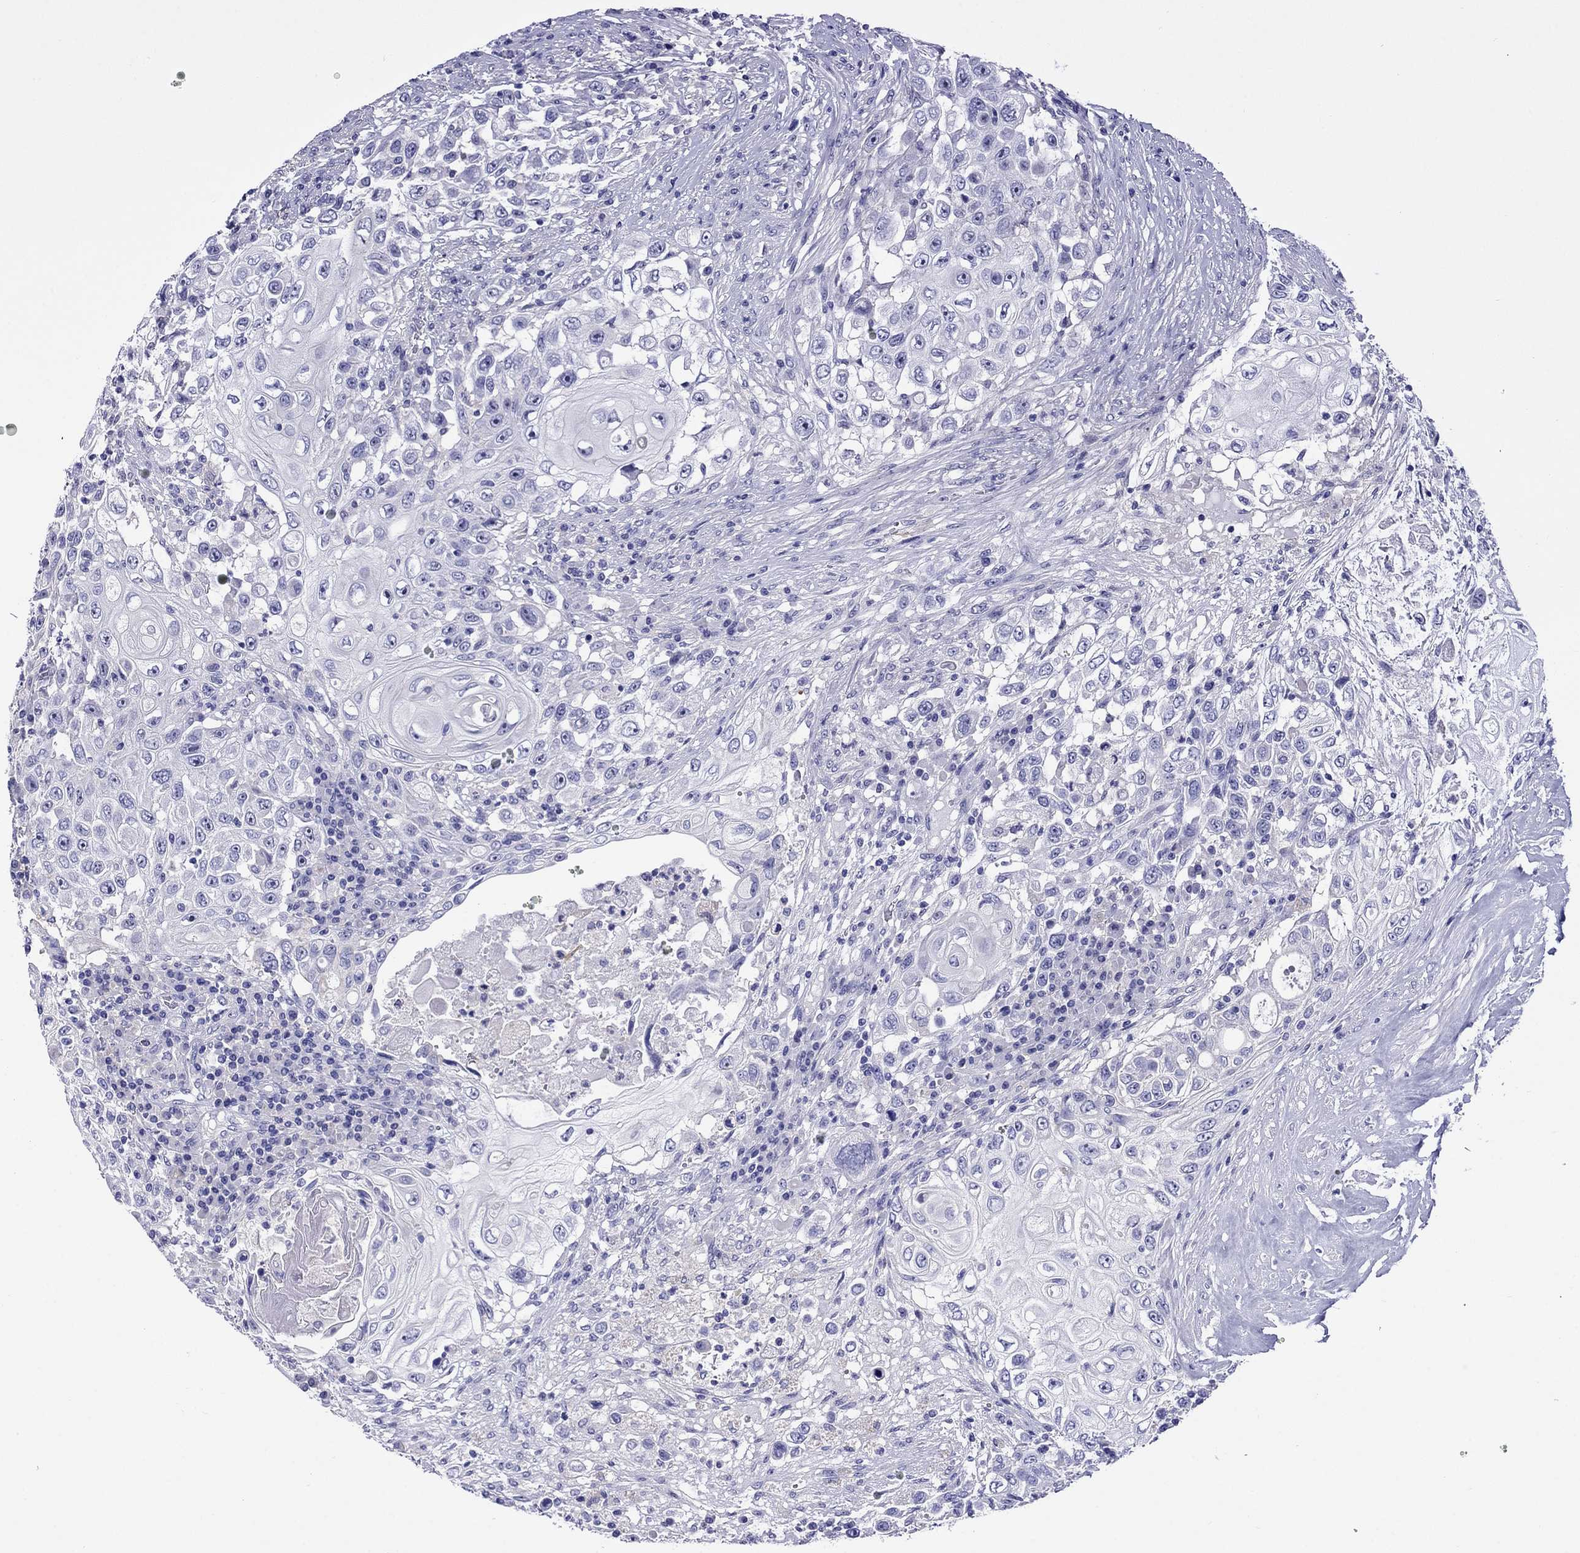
{"staining": {"intensity": "negative", "quantity": "none", "location": "none"}, "tissue": "urothelial cancer", "cell_type": "Tumor cells", "image_type": "cancer", "snomed": [{"axis": "morphology", "description": "Urothelial carcinoma, High grade"}, {"axis": "topography", "description": "Urinary bladder"}], "caption": "Urothelial carcinoma (high-grade) was stained to show a protein in brown. There is no significant positivity in tumor cells. (IHC, brightfield microscopy, high magnification).", "gene": "SCG2", "patient": {"sex": "female", "age": 56}}